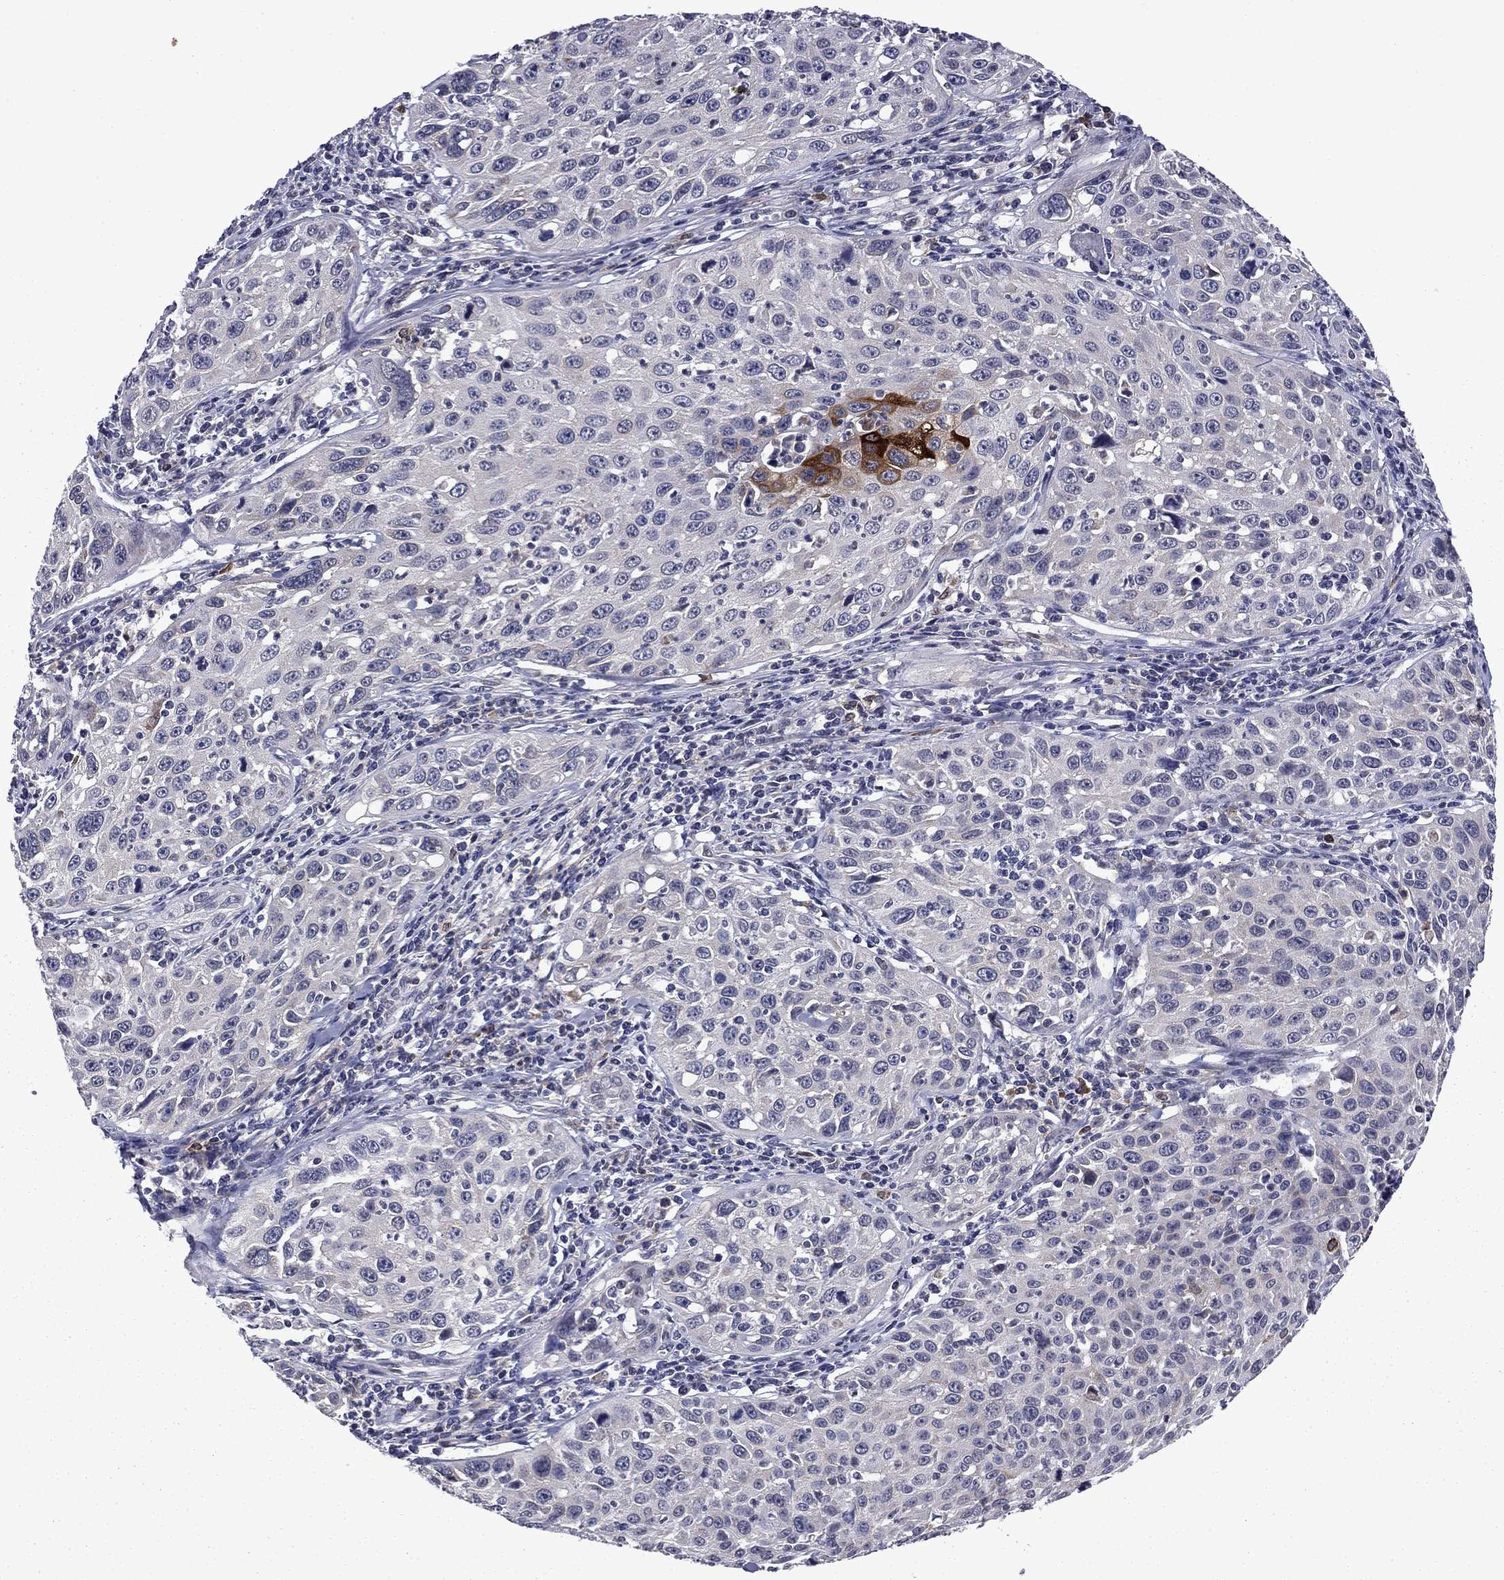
{"staining": {"intensity": "negative", "quantity": "none", "location": "none"}, "tissue": "cervical cancer", "cell_type": "Tumor cells", "image_type": "cancer", "snomed": [{"axis": "morphology", "description": "Squamous cell carcinoma, NOS"}, {"axis": "topography", "description": "Cervix"}], "caption": "An immunohistochemistry (IHC) photomicrograph of cervical squamous cell carcinoma is shown. There is no staining in tumor cells of cervical squamous cell carcinoma.", "gene": "ECM1", "patient": {"sex": "female", "age": 26}}